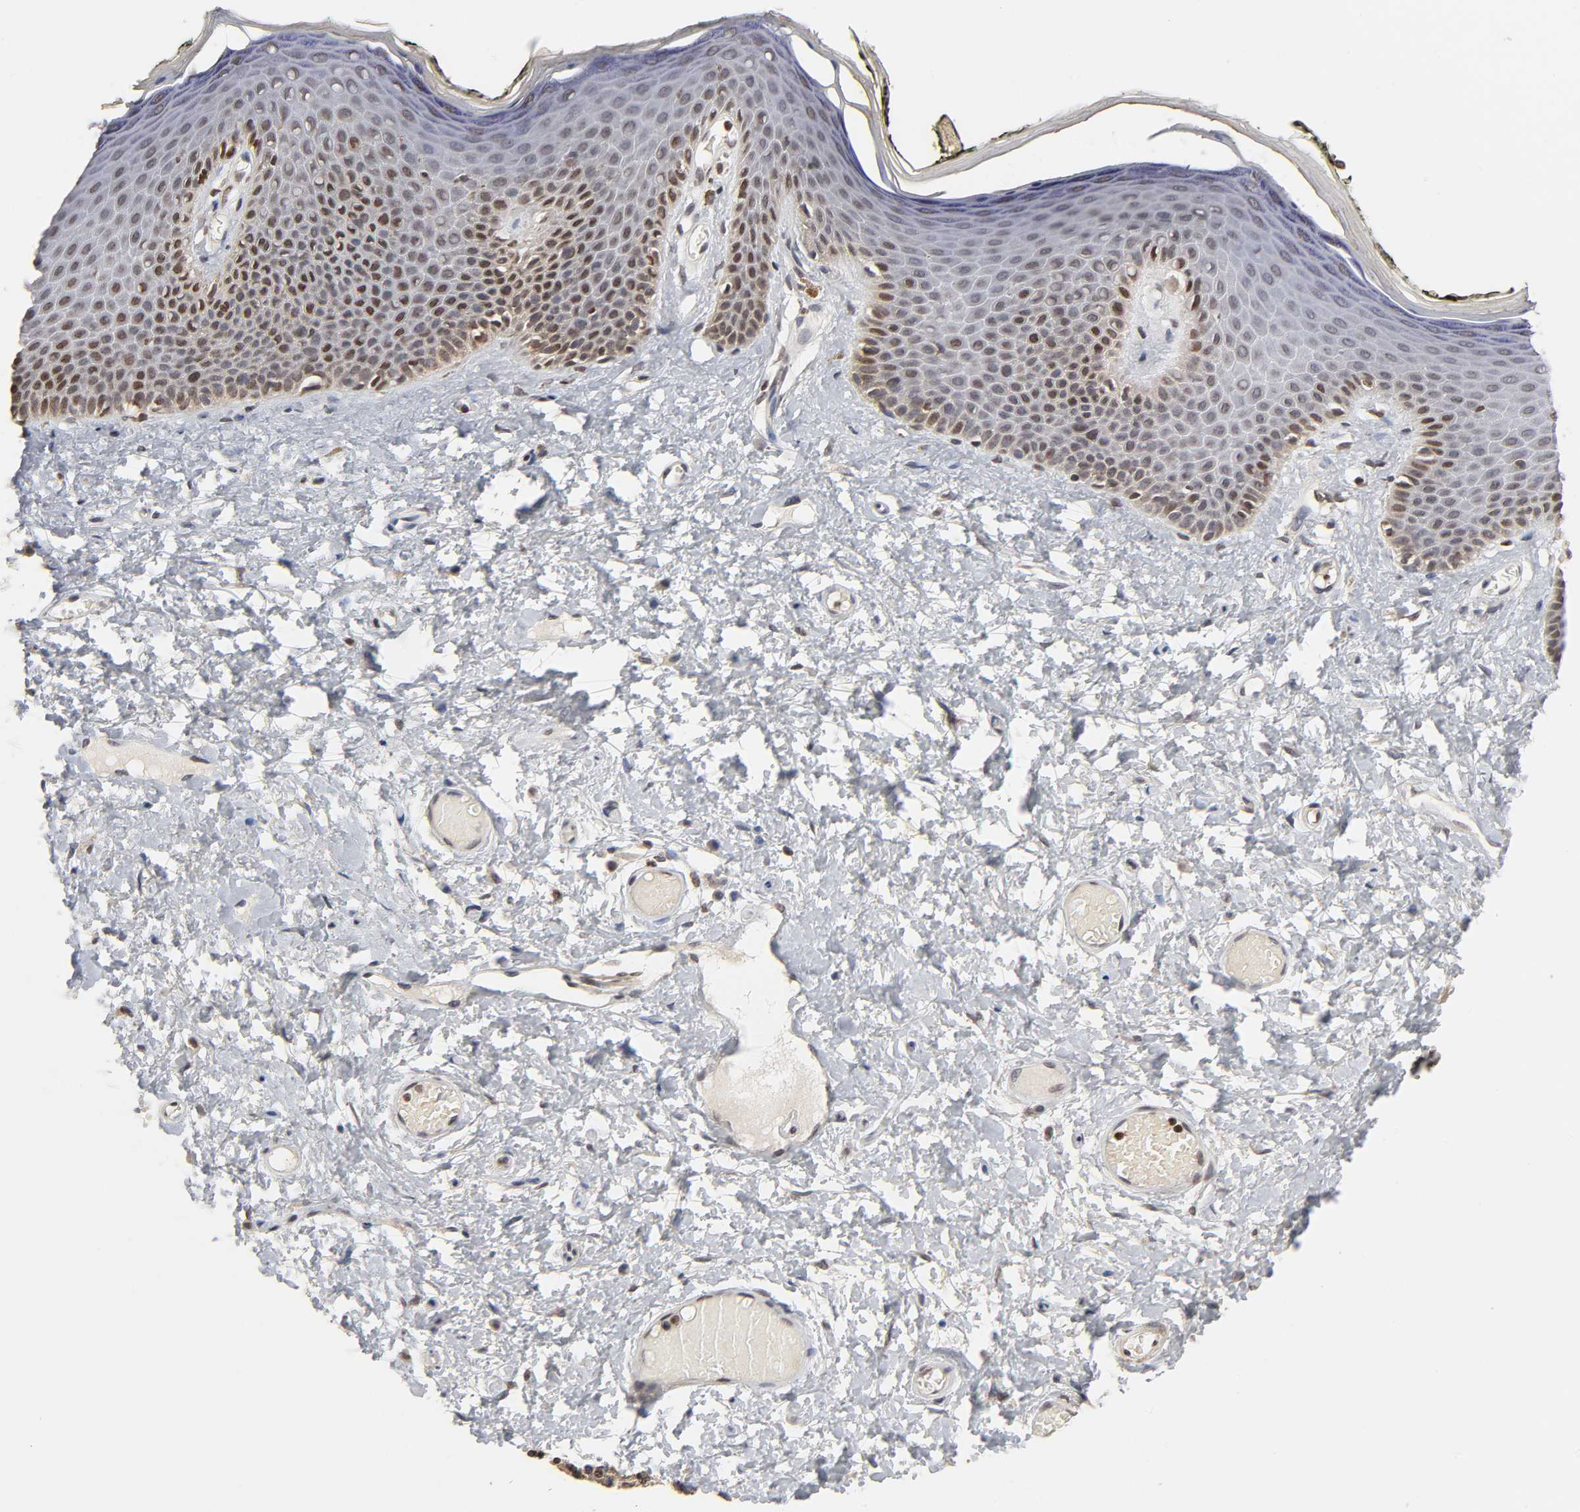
{"staining": {"intensity": "moderate", "quantity": "25%-75%", "location": "nuclear"}, "tissue": "skin", "cell_type": "Epidermal cells", "image_type": "normal", "snomed": [{"axis": "morphology", "description": "Normal tissue, NOS"}, {"axis": "morphology", "description": "Inflammation, NOS"}, {"axis": "topography", "description": "Vulva"}], "caption": "IHC photomicrograph of benign skin: skin stained using IHC shows medium levels of moderate protein expression localized specifically in the nuclear of epidermal cells, appearing as a nuclear brown color.", "gene": "ZNF473", "patient": {"sex": "female", "age": 84}}